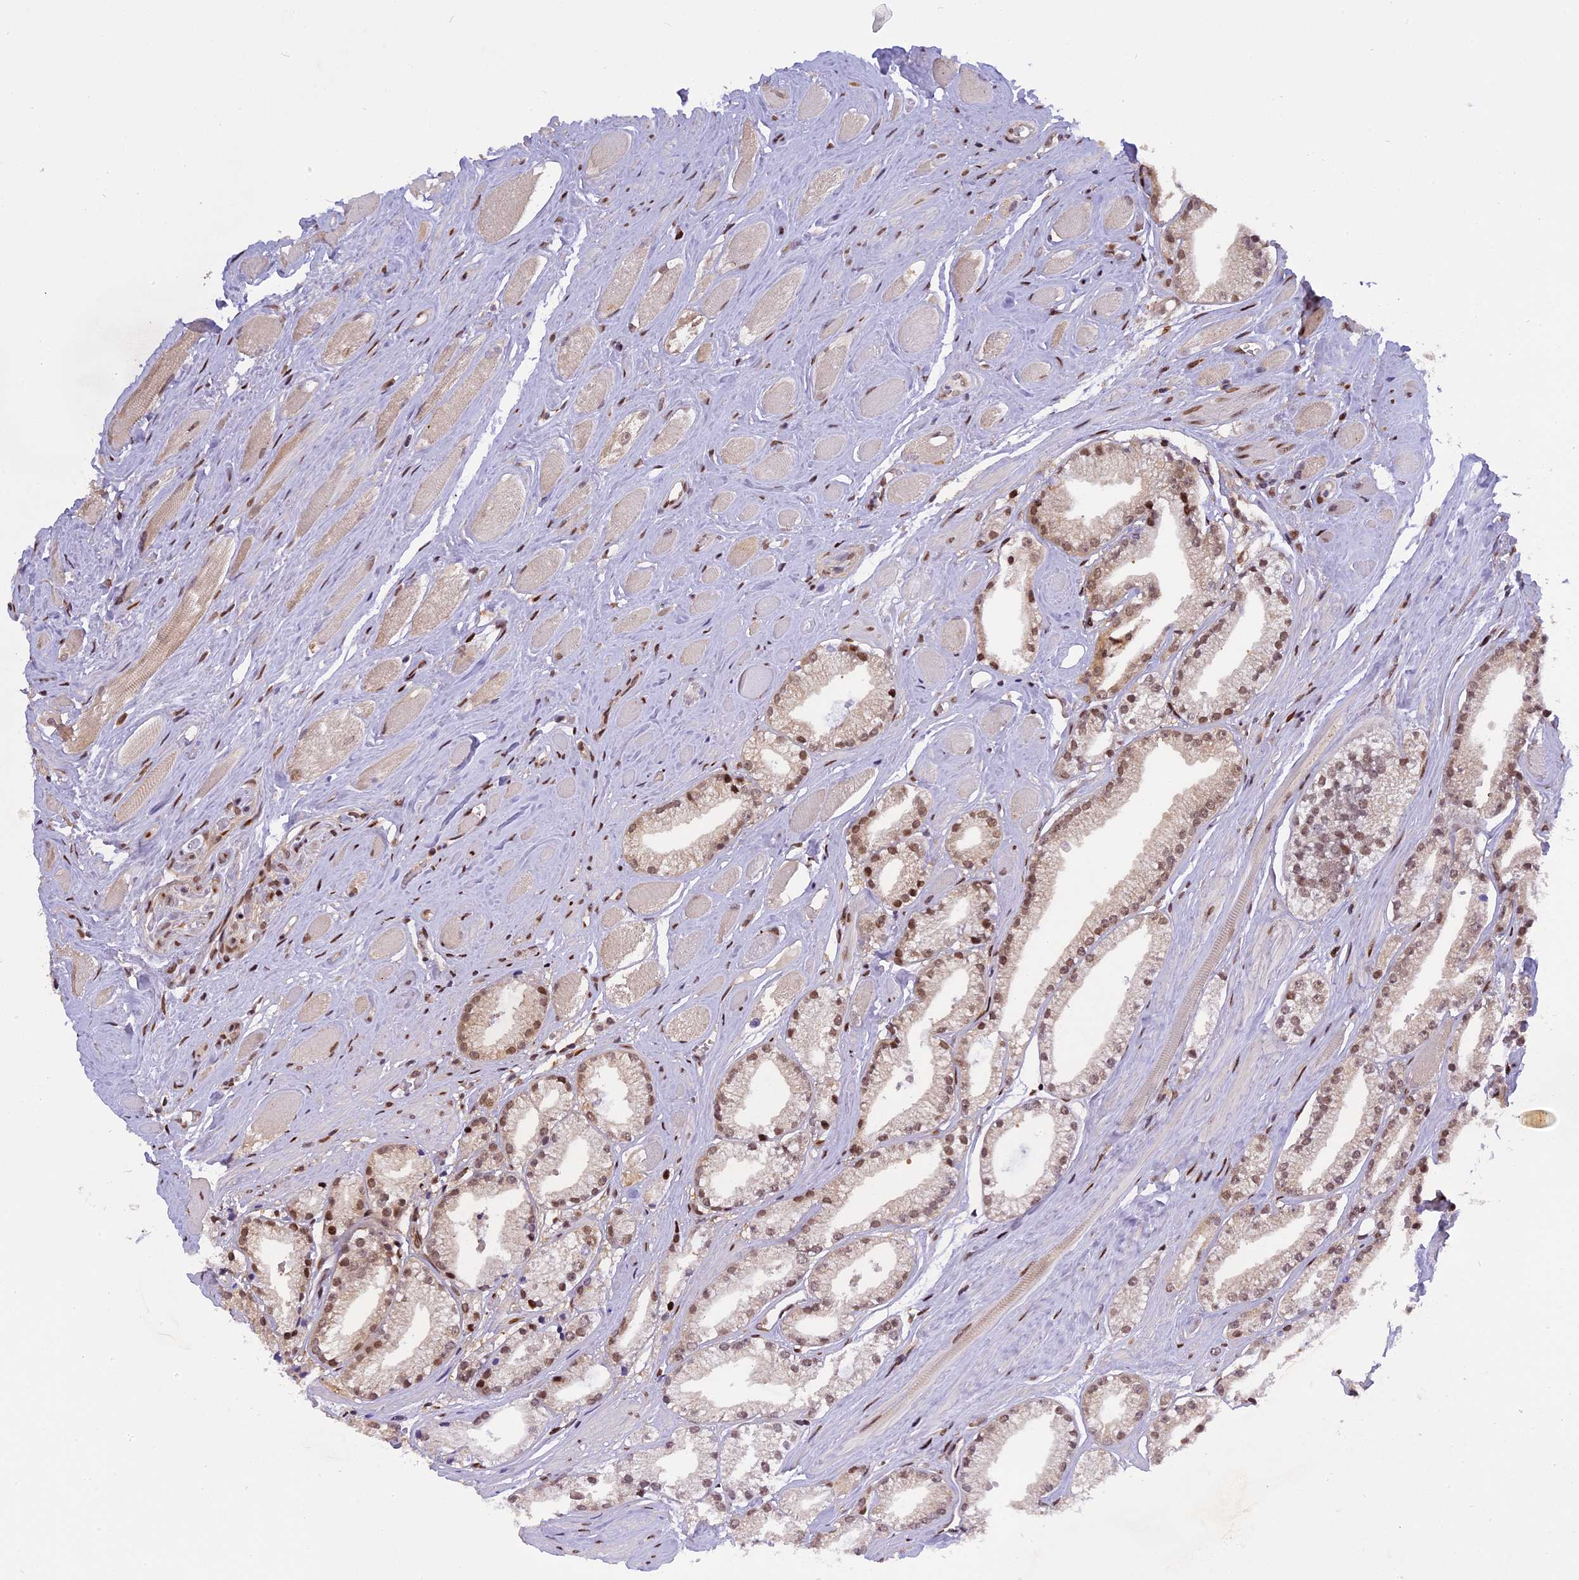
{"staining": {"intensity": "moderate", "quantity": "25%-75%", "location": "nuclear"}, "tissue": "prostate cancer", "cell_type": "Tumor cells", "image_type": "cancer", "snomed": [{"axis": "morphology", "description": "Adenocarcinoma, High grade"}, {"axis": "topography", "description": "Prostate"}], "caption": "Immunohistochemistry histopathology image of human prostate high-grade adenocarcinoma stained for a protein (brown), which shows medium levels of moderate nuclear staining in approximately 25%-75% of tumor cells.", "gene": "RABGGTA", "patient": {"sex": "male", "age": 67}}